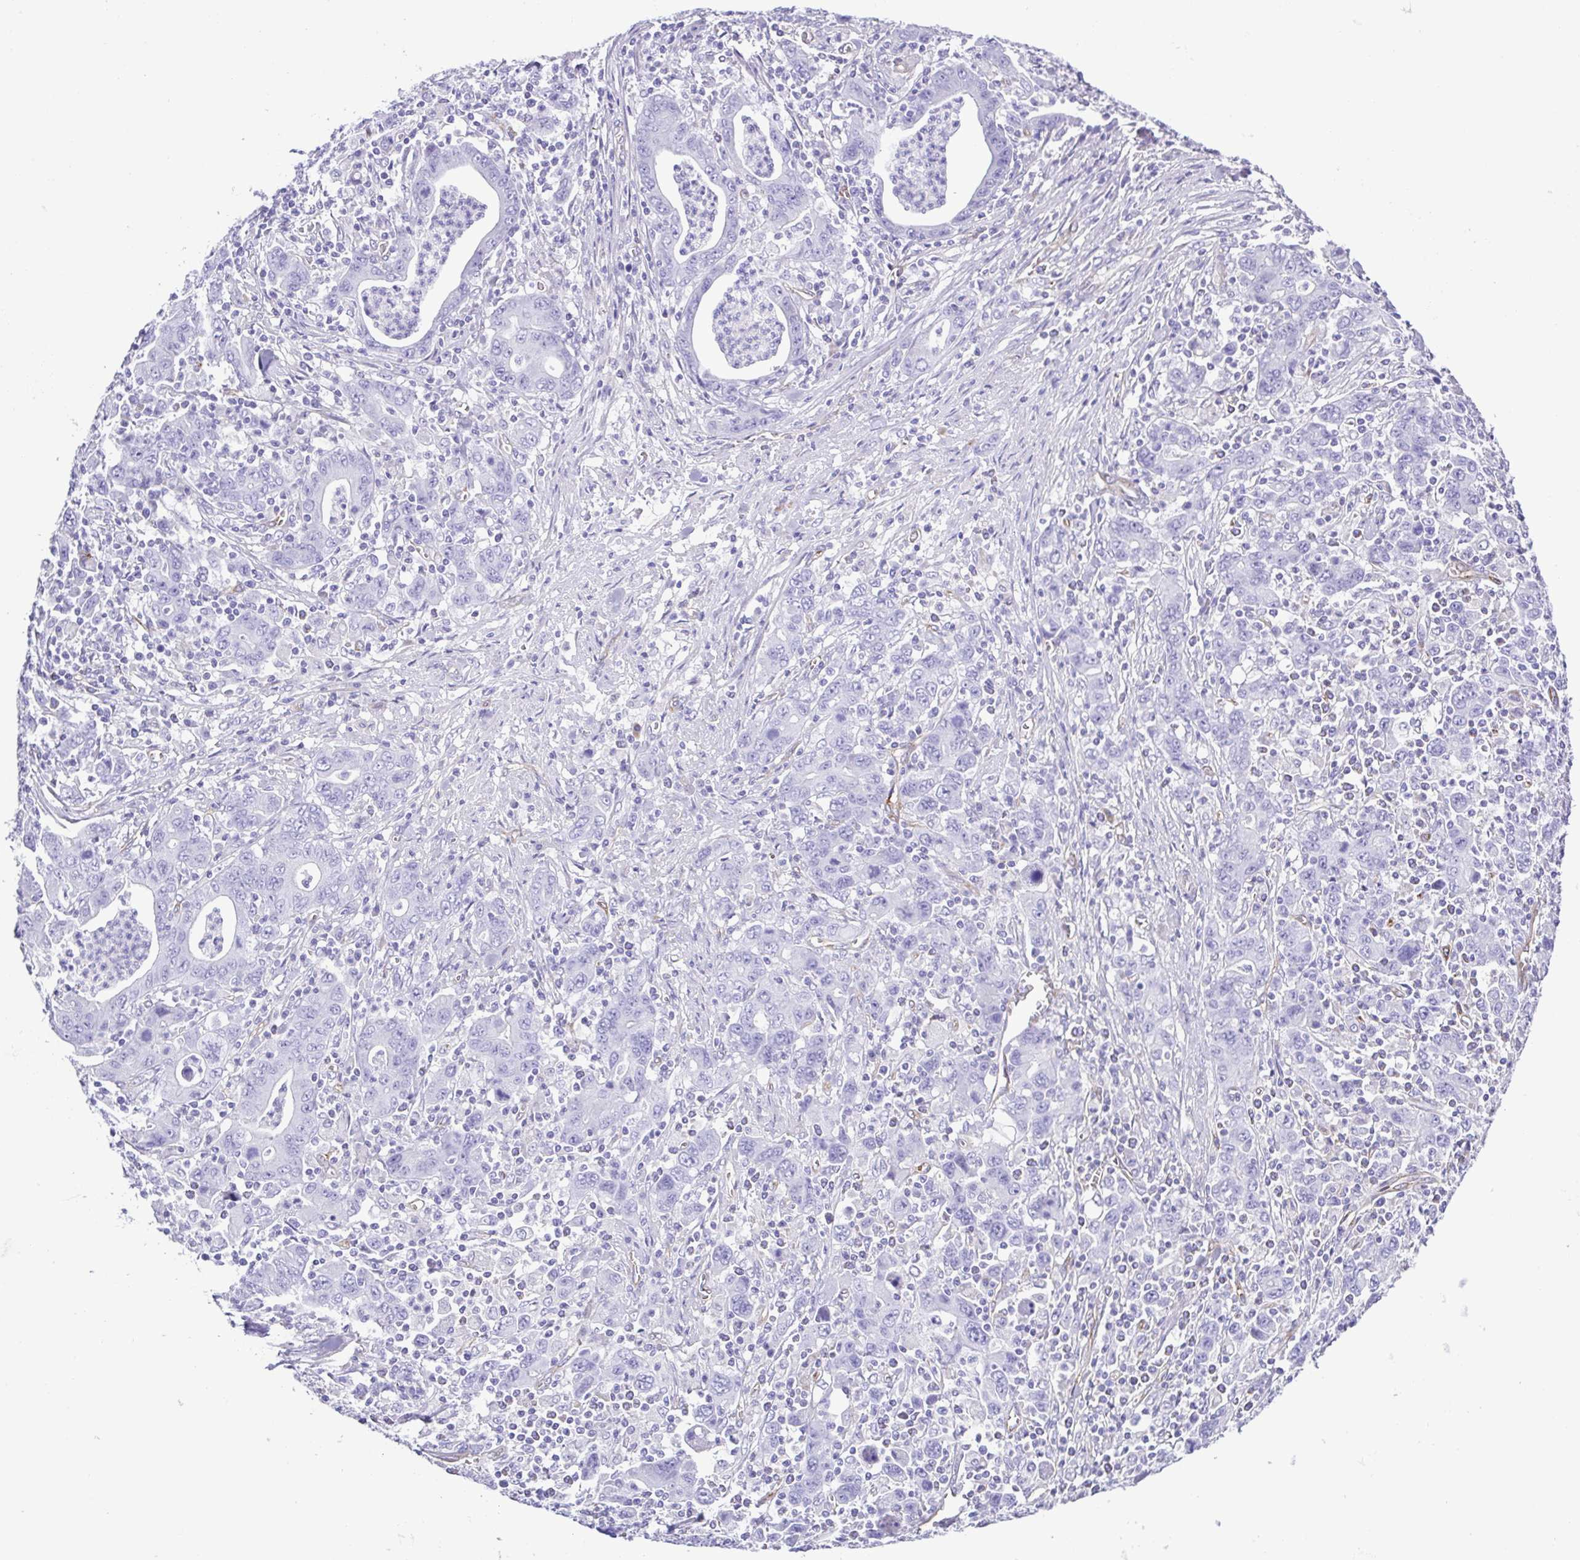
{"staining": {"intensity": "negative", "quantity": "none", "location": "none"}, "tissue": "stomach cancer", "cell_type": "Tumor cells", "image_type": "cancer", "snomed": [{"axis": "morphology", "description": "Adenocarcinoma, NOS"}, {"axis": "topography", "description": "Stomach, upper"}], "caption": "An immunohistochemistry photomicrograph of stomach cancer (adenocarcinoma) is shown. There is no staining in tumor cells of stomach cancer (adenocarcinoma).", "gene": "FLT1", "patient": {"sex": "male", "age": 69}}